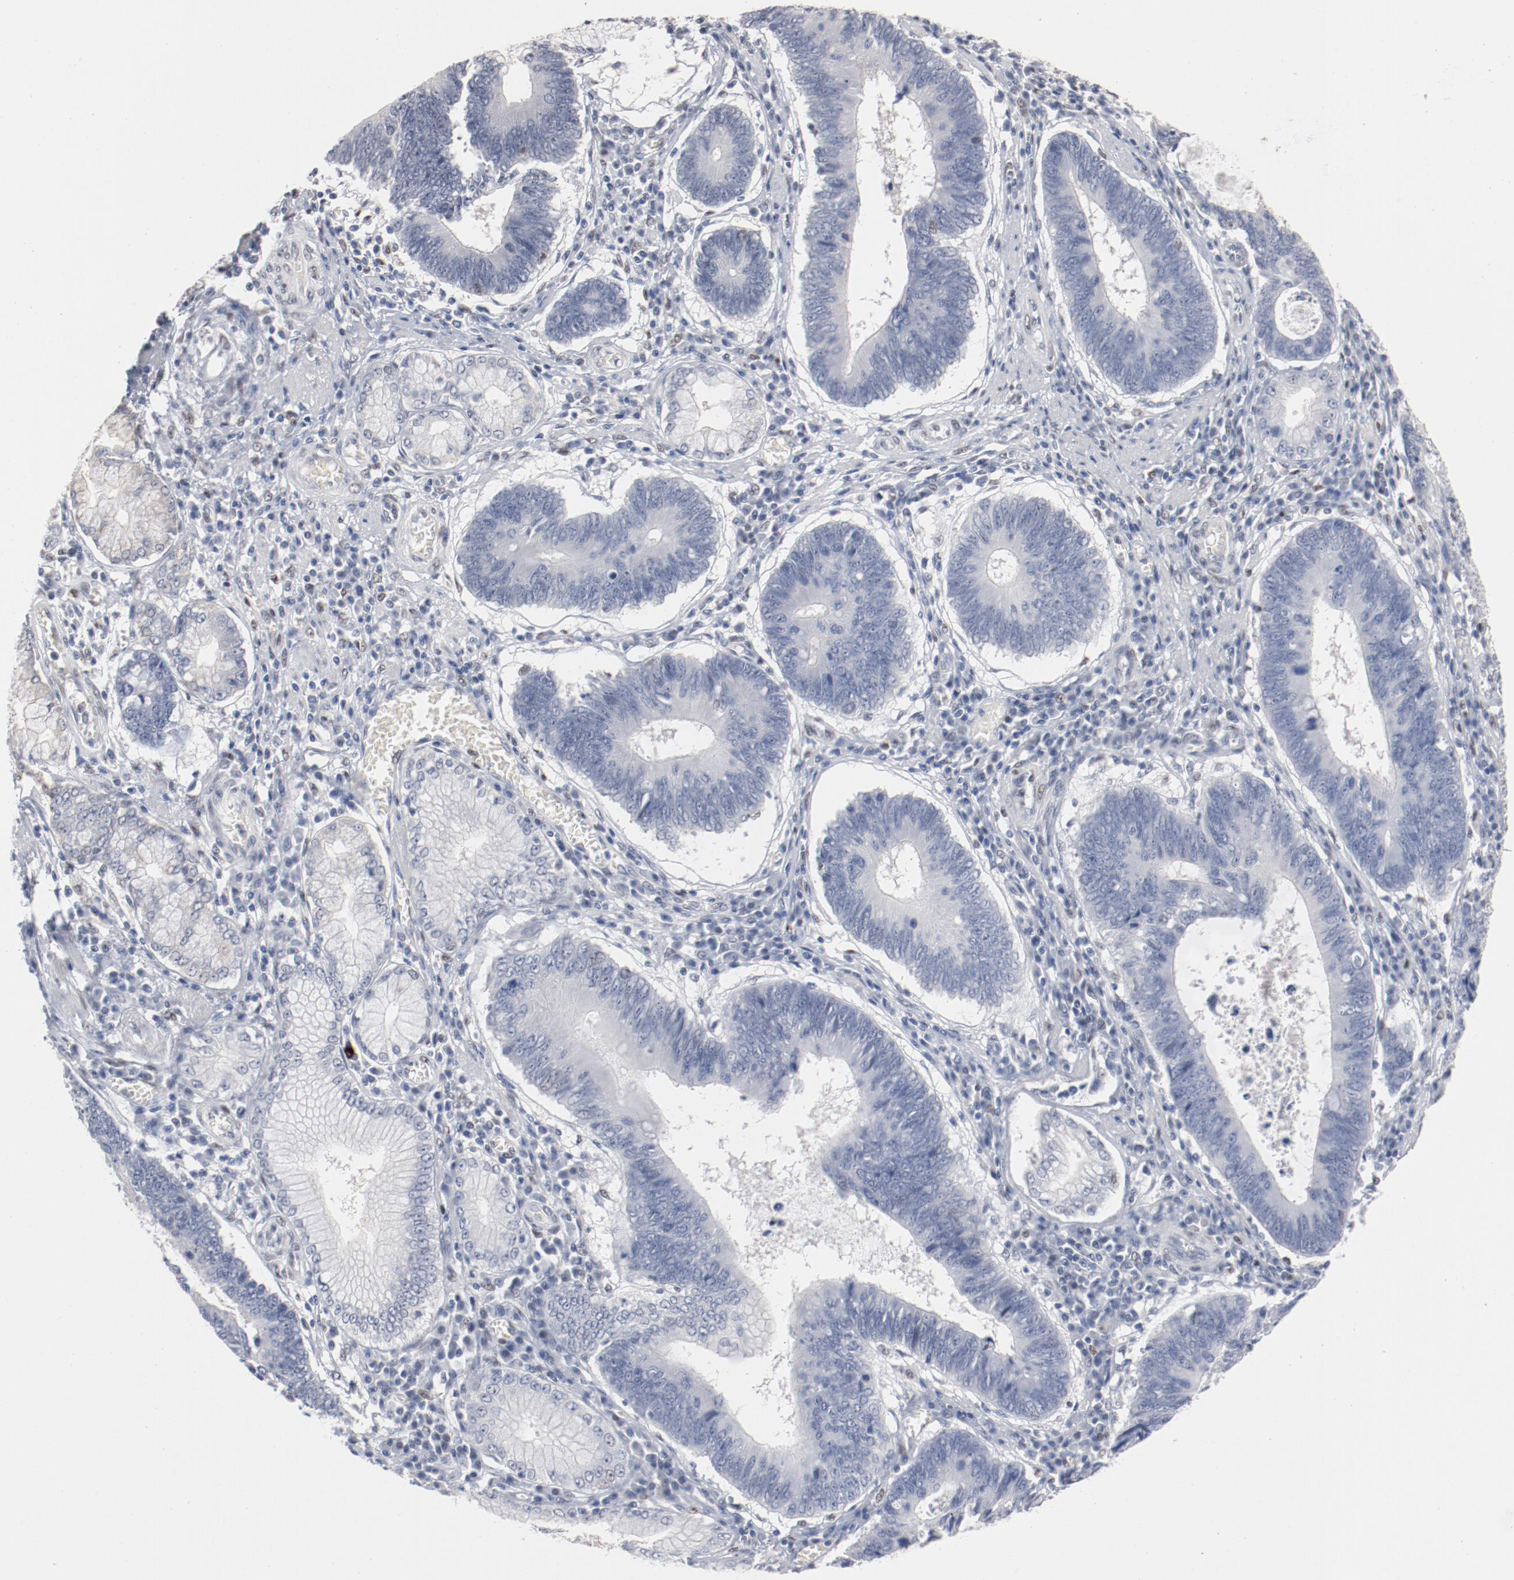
{"staining": {"intensity": "negative", "quantity": "none", "location": "none"}, "tissue": "stomach cancer", "cell_type": "Tumor cells", "image_type": "cancer", "snomed": [{"axis": "morphology", "description": "Adenocarcinoma, NOS"}, {"axis": "topography", "description": "Stomach"}], "caption": "Tumor cells are negative for protein expression in human stomach cancer. (DAB (3,3'-diaminobenzidine) IHC with hematoxylin counter stain).", "gene": "ZEB2", "patient": {"sex": "male", "age": 59}}